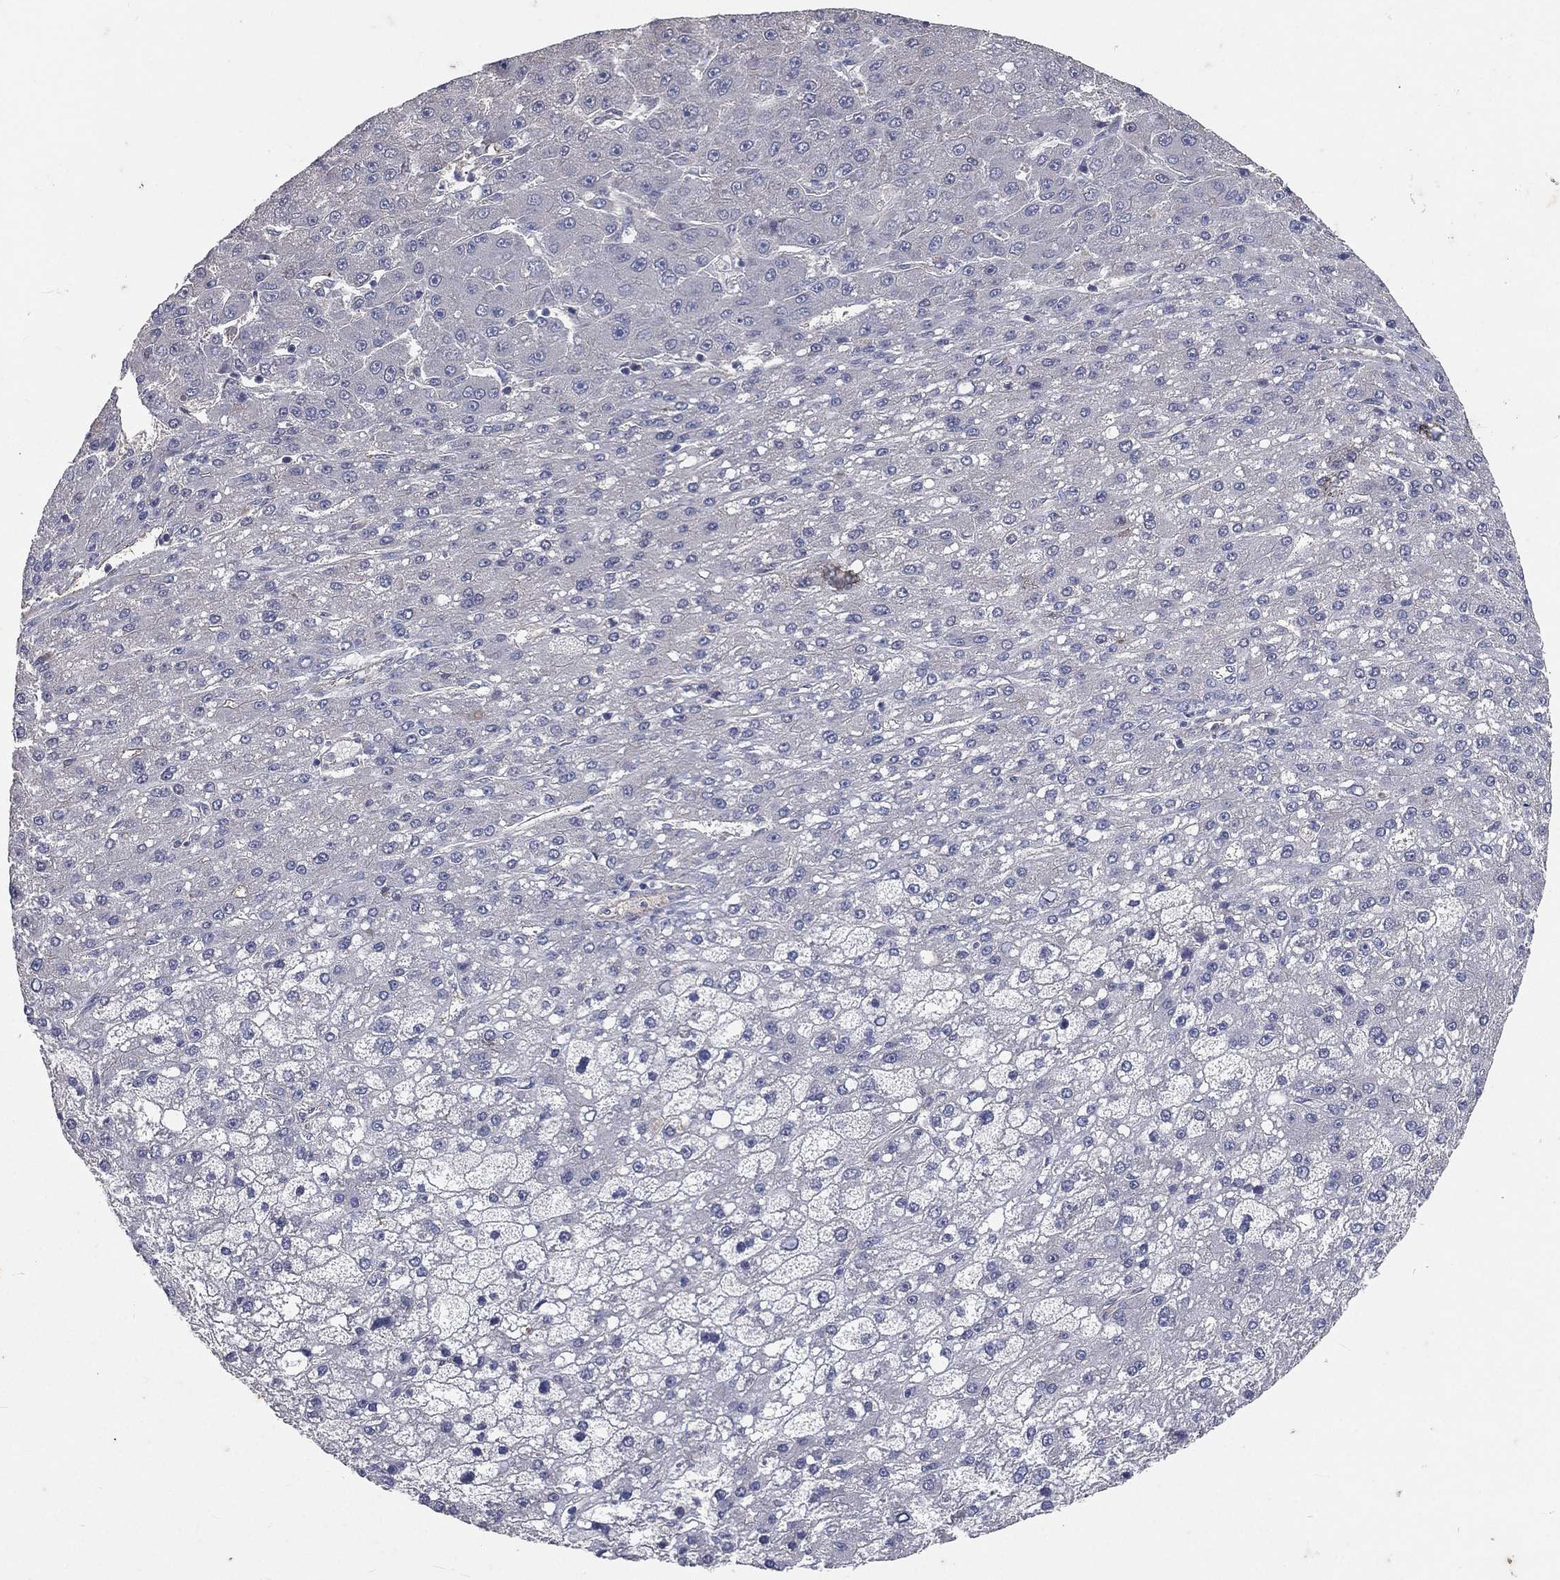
{"staining": {"intensity": "negative", "quantity": "none", "location": "none"}, "tissue": "liver cancer", "cell_type": "Tumor cells", "image_type": "cancer", "snomed": [{"axis": "morphology", "description": "Carcinoma, Hepatocellular, NOS"}, {"axis": "topography", "description": "Liver"}], "caption": "High magnification brightfield microscopy of hepatocellular carcinoma (liver) stained with DAB (3,3'-diaminobenzidine) (brown) and counterstained with hematoxylin (blue): tumor cells show no significant staining.", "gene": "CROCC", "patient": {"sex": "male", "age": 67}}